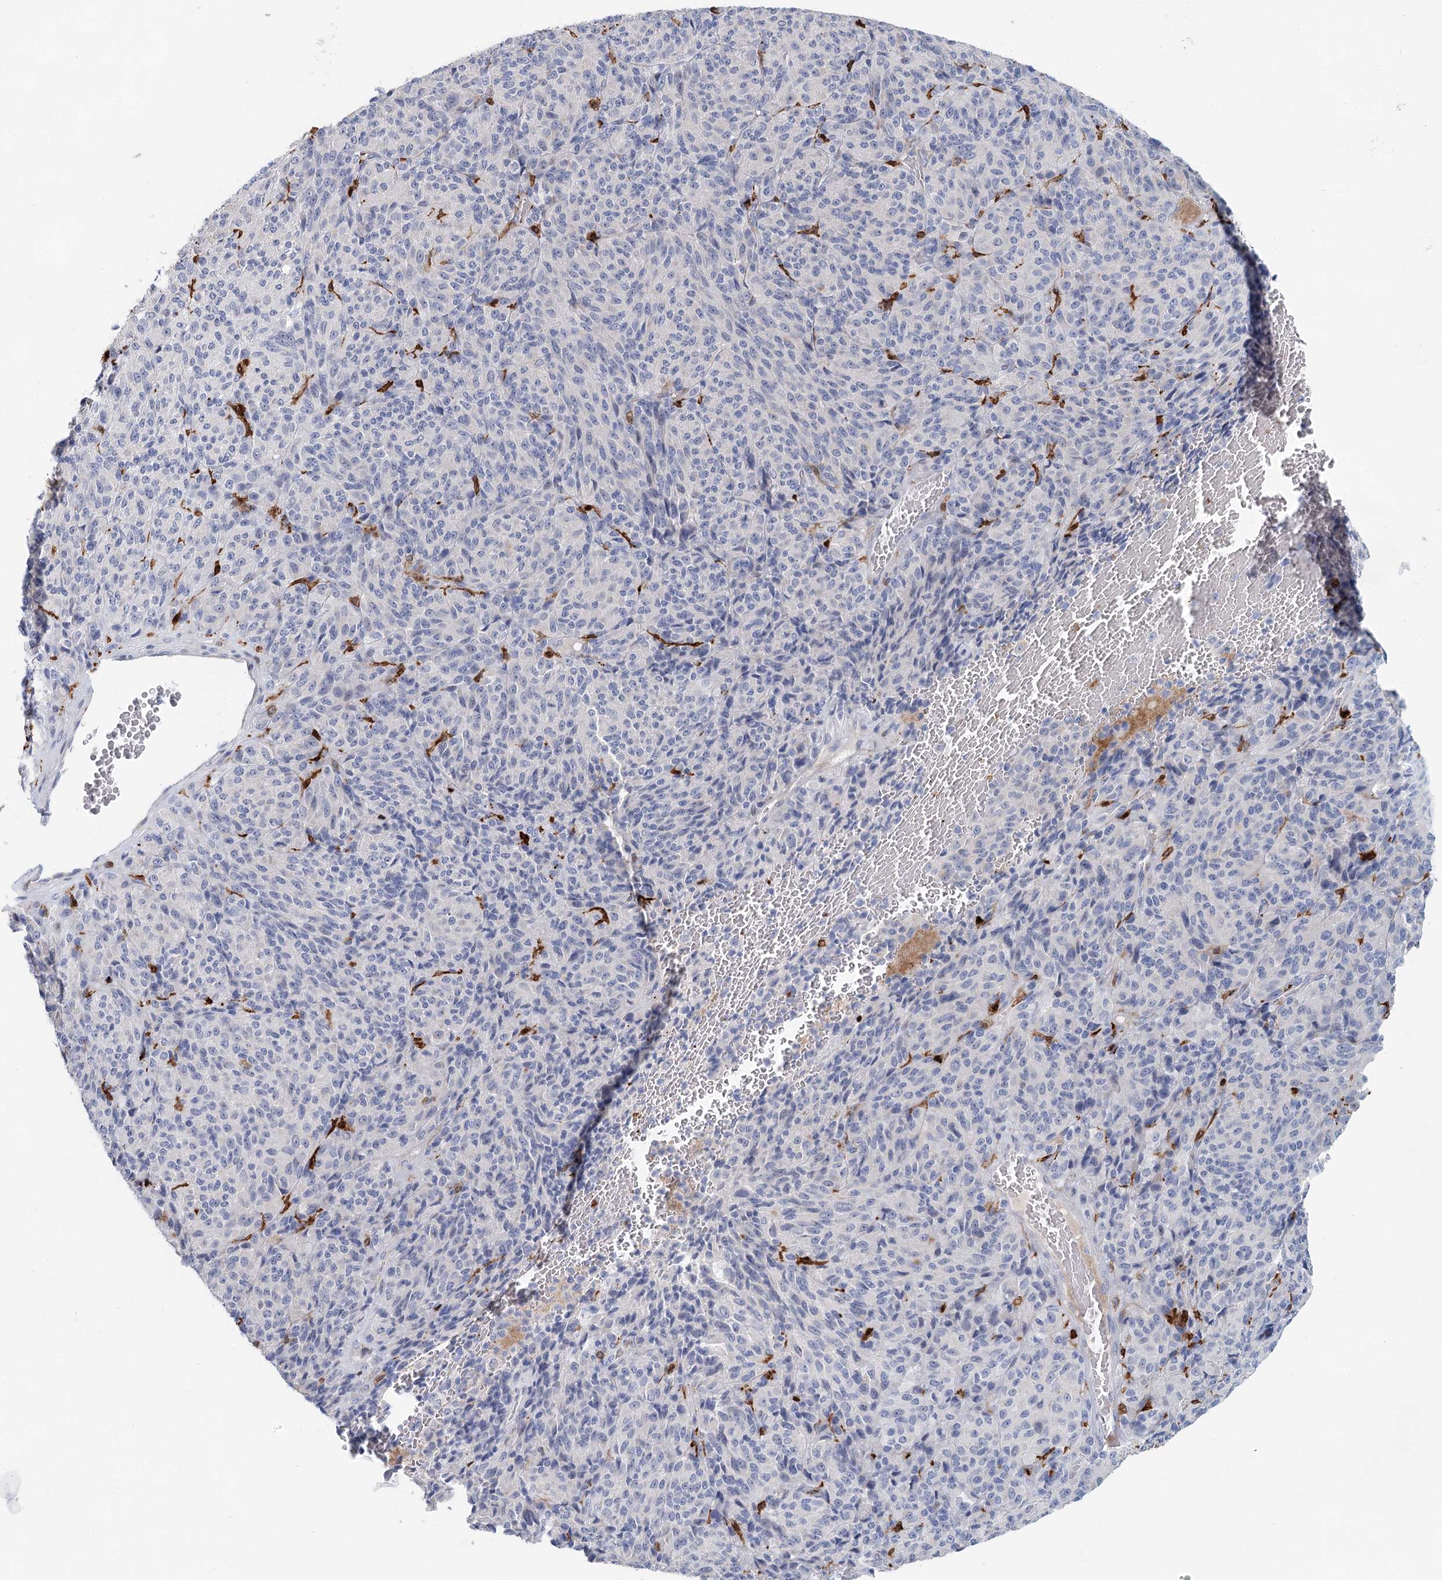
{"staining": {"intensity": "negative", "quantity": "none", "location": "none"}, "tissue": "melanoma", "cell_type": "Tumor cells", "image_type": "cancer", "snomed": [{"axis": "morphology", "description": "Malignant melanoma, Metastatic site"}, {"axis": "topography", "description": "Brain"}], "caption": "The immunohistochemistry (IHC) histopathology image has no significant staining in tumor cells of malignant melanoma (metastatic site) tissue.", "gene": "SLC19A3", "patient": {"sex": "female", "age": 56}}